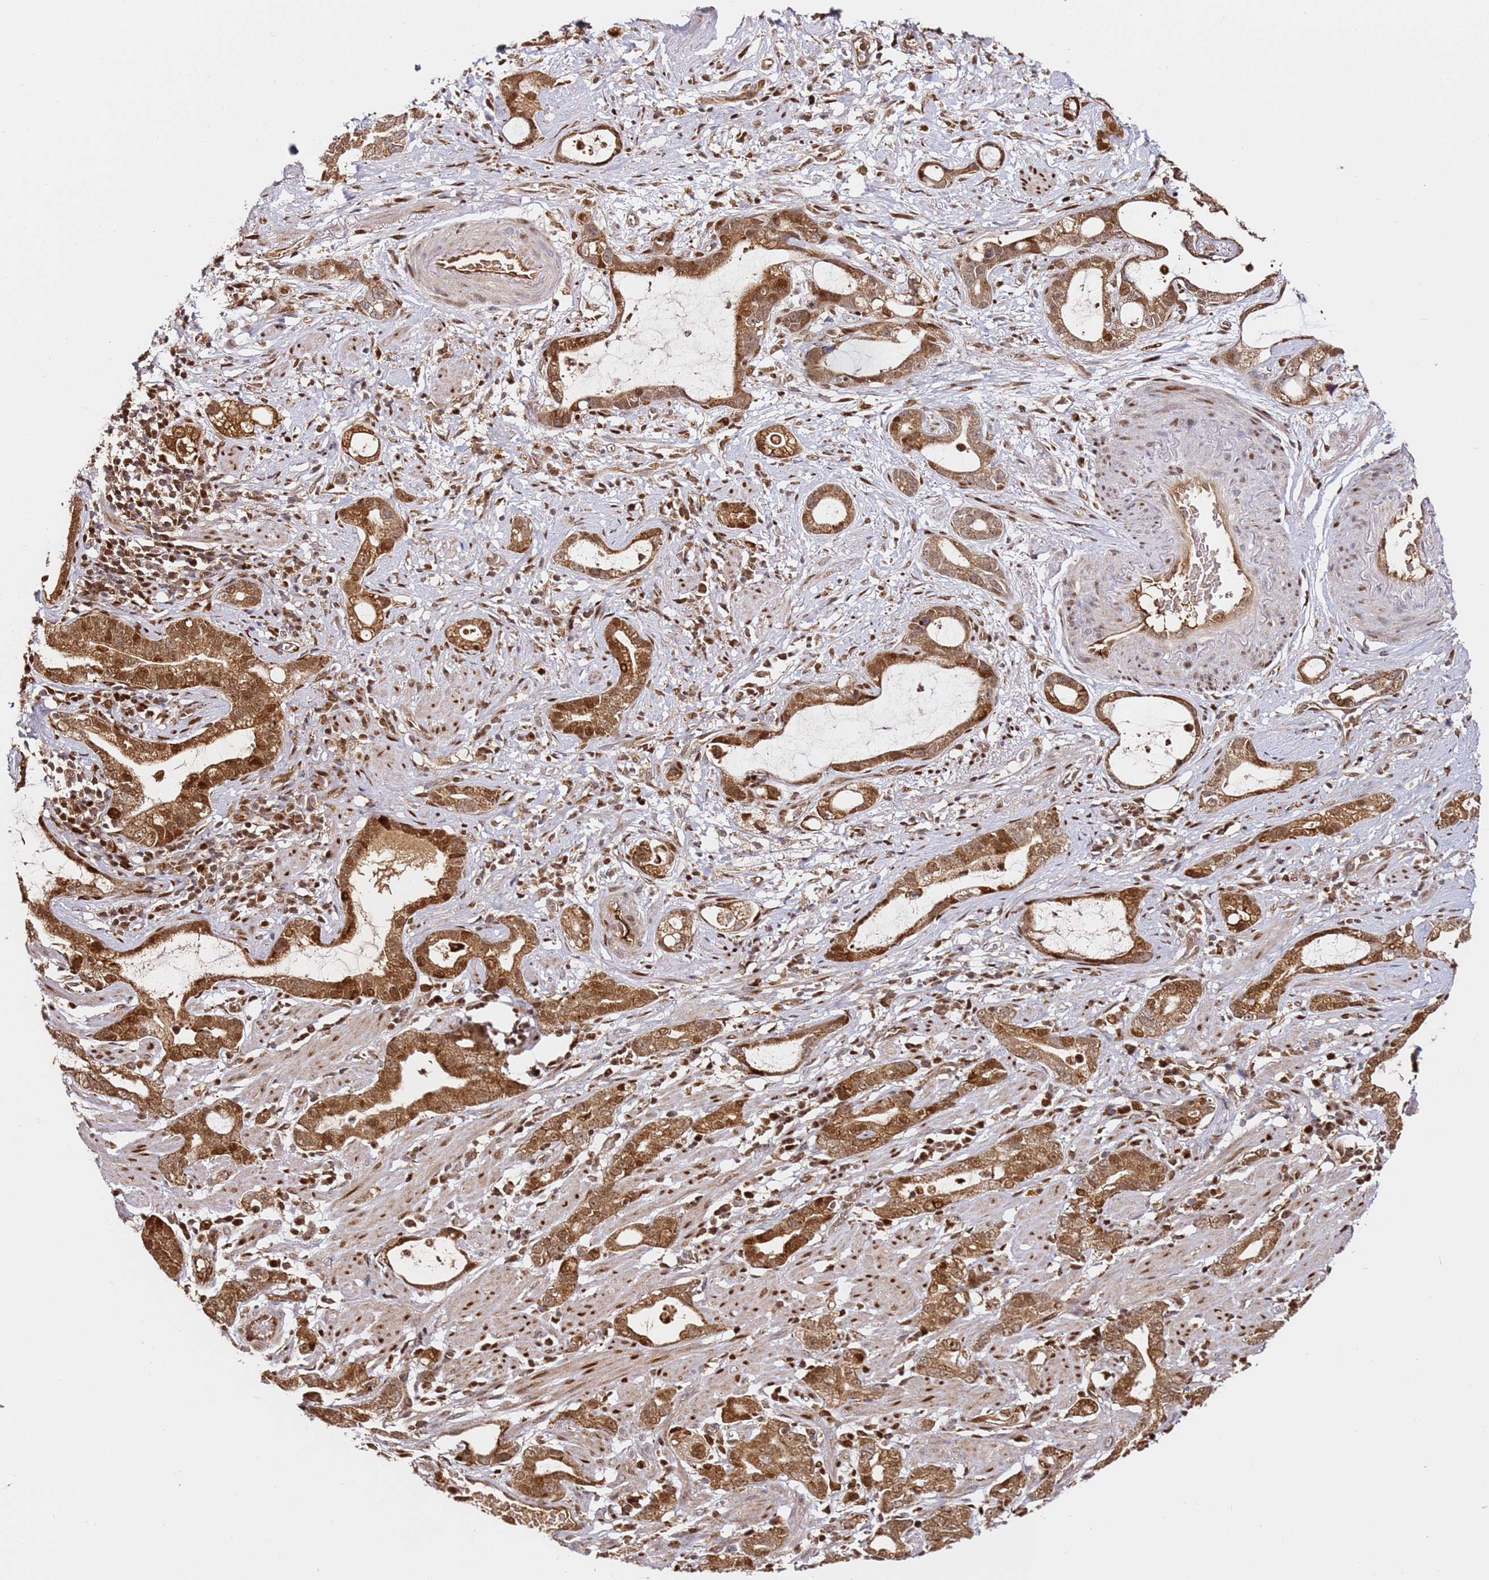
{"staining": {"intensity": "moderate", "quantity": ">75%", "location": "cytoplasmic/membranous,nuclear"}, "tissue": "stomach cancer", "cell_type": "Tumor cells", "image_type": "cancer", "snomed": [{"axis": "morphology", "description": "Adenocarcinoma, NOS"}, {"axis": "topography", "description": "Stomach"}], "caption": "Protein expression analysis of human stomach adenocarcinoma reveals moderate cytoplasmic/membranous and nuclear expression in approximately >75% of tumor cells.", "gene": "SMOX", "patient": {"sex": "male", "age": 55}}